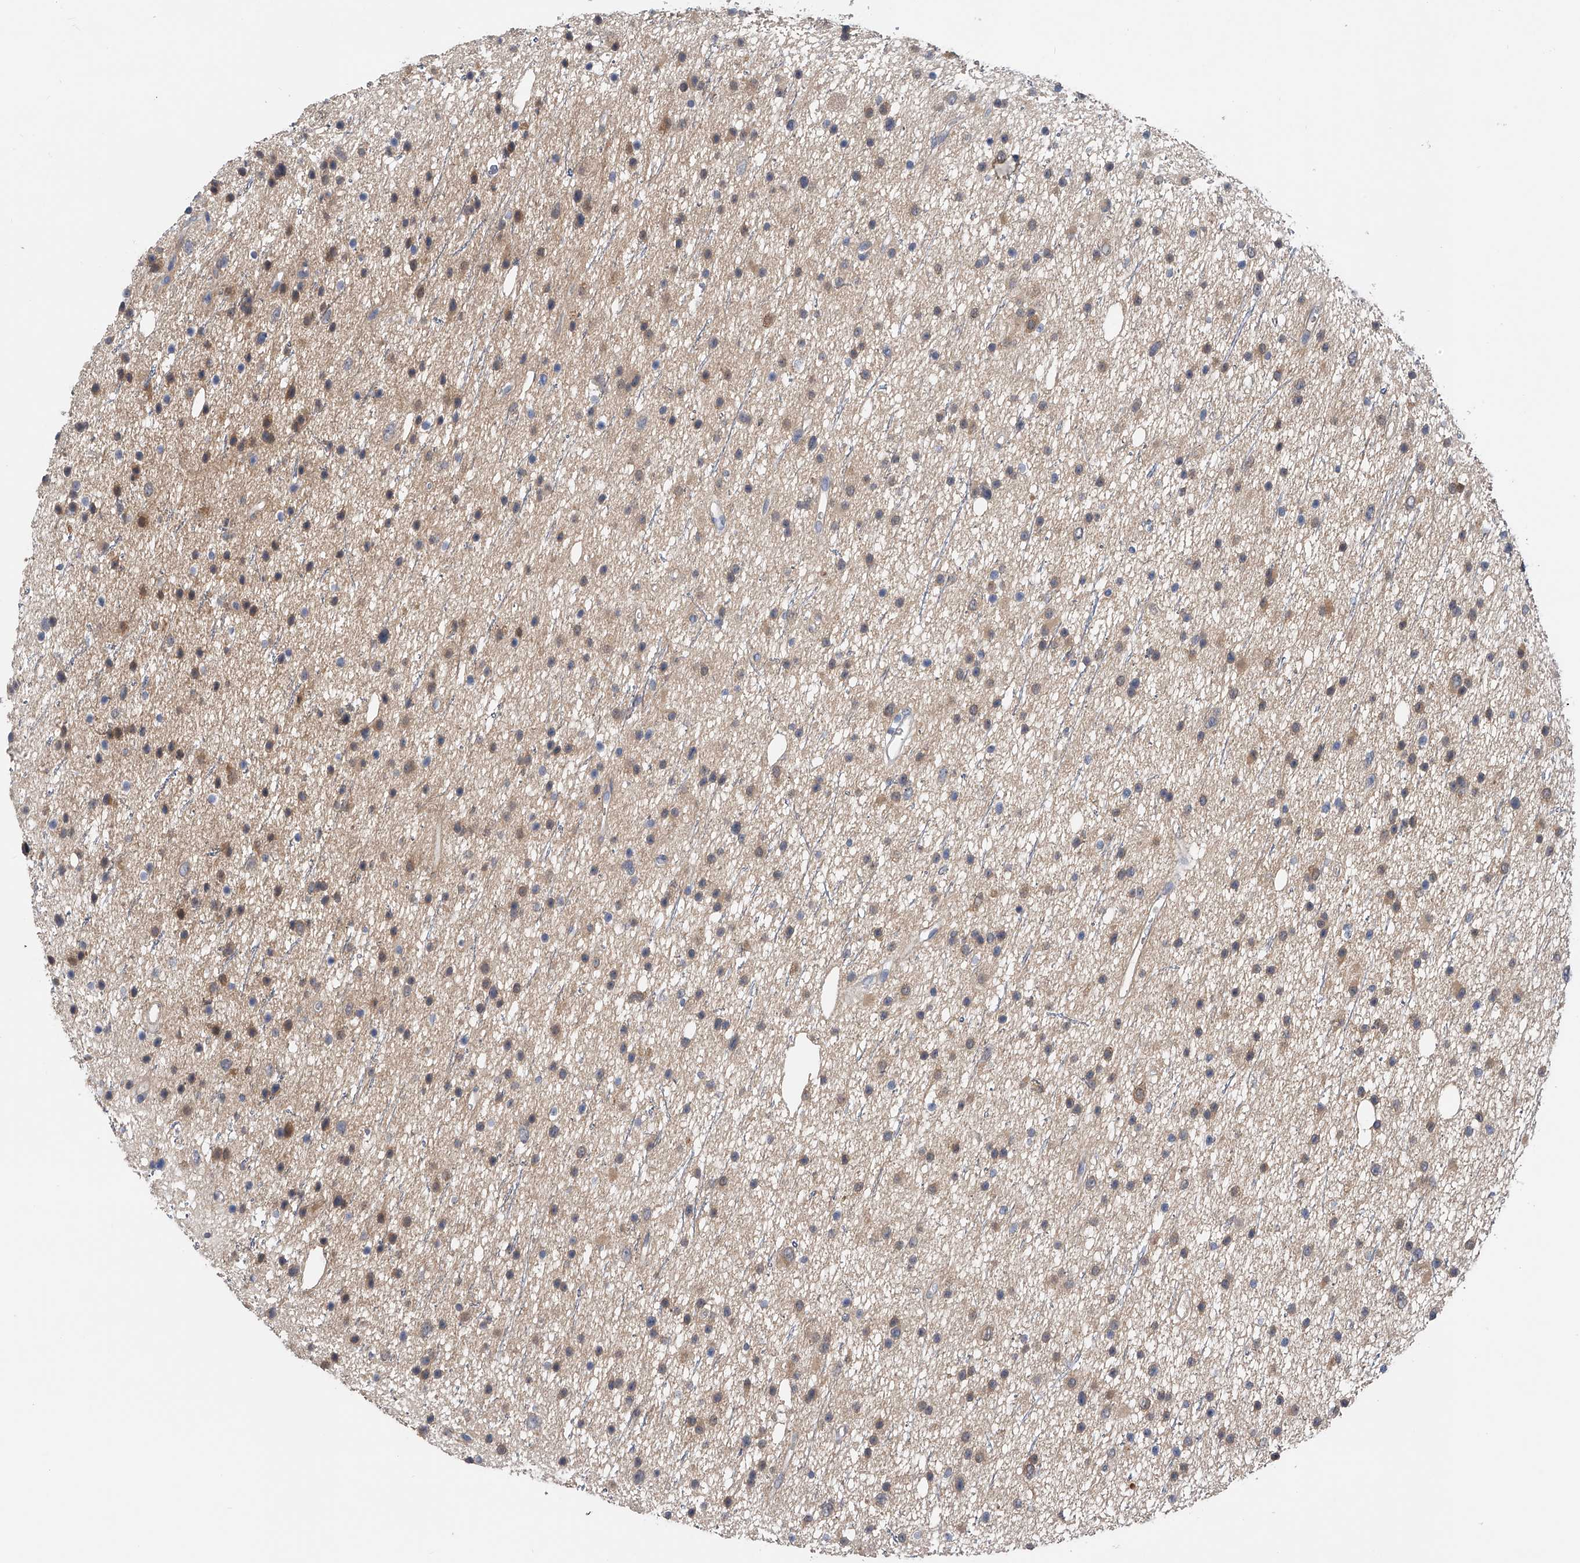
{"staining": {"intensity": "weak", "quantity": "25%-75%", "location": "cytoplasmic/membranous"}, "tissue": "glioma", "cell_type": "Tumor cells", "image_type": "cancer", "snomed": [{"axis": "morphology", "description": "Glioma, malignant, Low grade"}, {"axis": "topography", "description": "Cerebral cortex"}], "caption": "About 25%-75% of tumor cells in human malignant low-grade glioma display weak cytoplasmic/membranous protein staining as visualized by brown immunohistochemical staining.", "gene": "PGM3", "patient": {"sex": "female", "age": 39}}